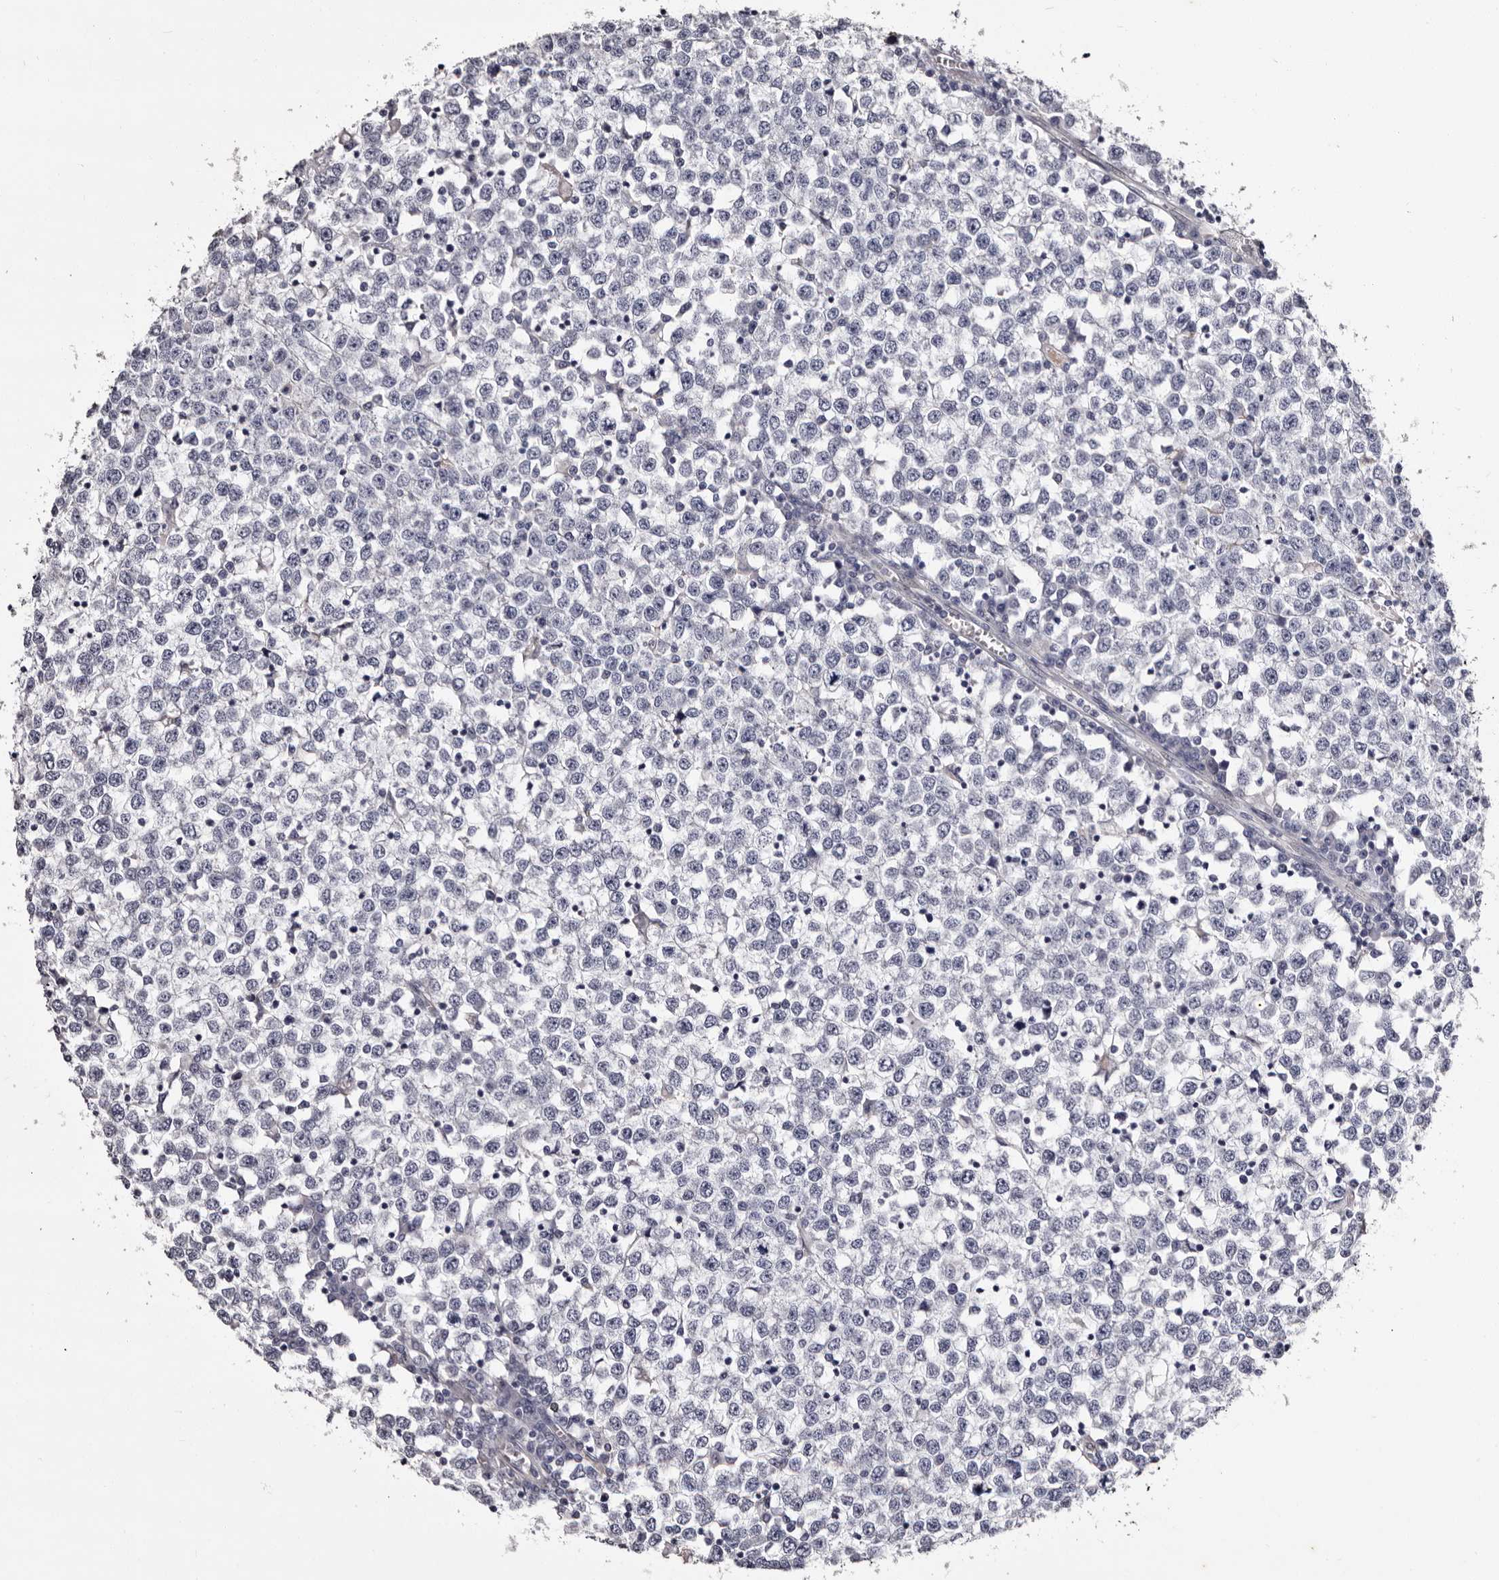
{"staining": {"intensity": "negative", "quantity": "none", "location": "none"}, "tissue": "testis cancer", "cell_type": "Tumor cells", "image_type": "cancer", "snomed": [{"axis": "morphology", "description": "Seminoma, NOS"}, {"axis": "topography", "description": "Testis"}], "caption": "IHC photomicrograph of testis cancer (seminoma) stained for a protein (brown), which shows no positivity in tumor cells.", "gene": "AUNIP", "patient": {"sex": "male", "age": 65}}